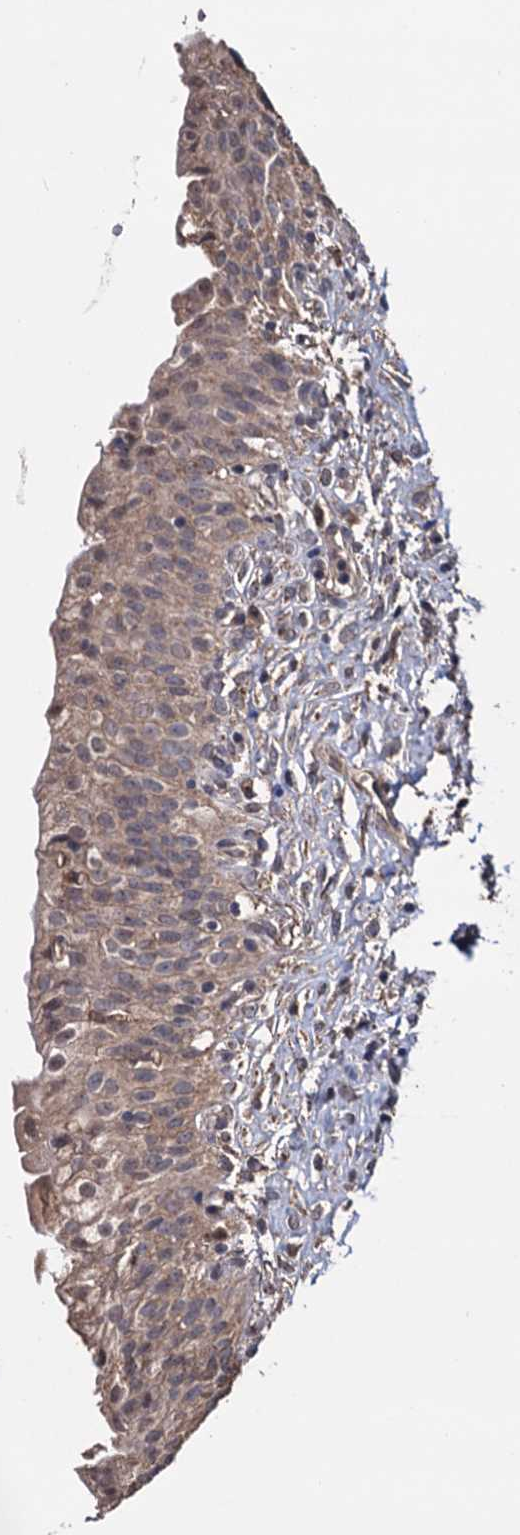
{"staining": {"intensity": "moderate", "quantity": "25%-75%", "location": "cytoplasmic/membranous,nuclear"}, "tissue": "urinary bladder", "cell_type": "Urothelial cells", "image_type": "normal", "snomed": [{"axis": "morphology", "description": "Normal tissue, NOS"}, {"axis": "topography", "description": "Urinary bladder"}], "caption": "High-power microscopy captured an immunohistochemistry (IHC) photomicrograph of unremarkable urinary bladder, revealing moderate cytoplasmic/membranous,nuclear expression in about 25%-75% of urothelial cells. Nuclei are stained in blue.", "gene": "TBC1D12", "patient": {"sex": "male", "age": 55}}